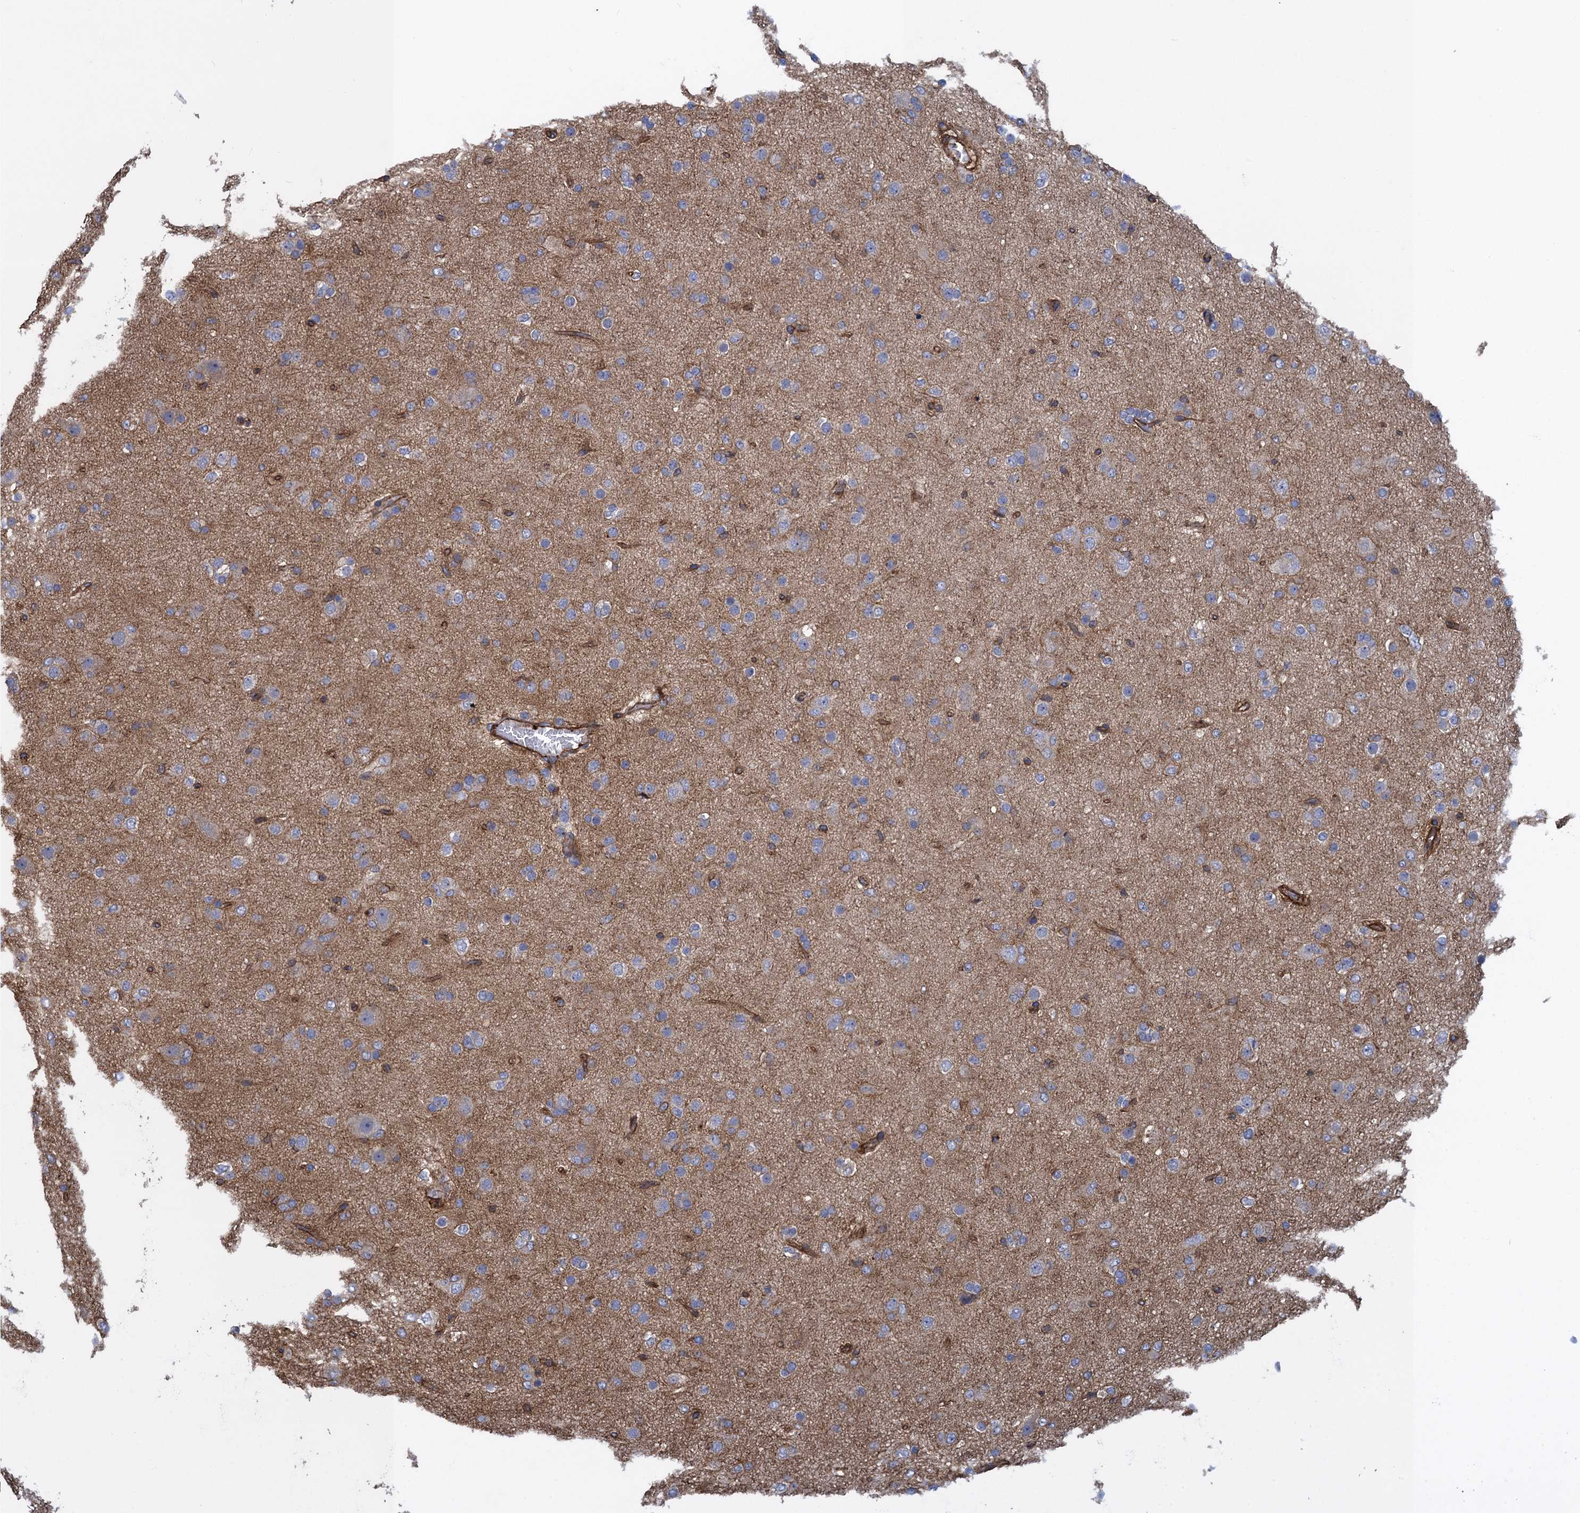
{"staining": {"intensity": "weak", "quantity": "<25%", "location": "cytoplasmic/membranous"}, "tissue": "glioma", "cell_type": "Tumor cells", "image_type": "cancer", "snomed": [{"axis": "morphology", "description": "Glioma, malignant, Low grade"}, {"axis": "topography", "description": "Brain"}], "caption": "An immunohistochemistry (IHC) histopathology image of malignant low-grade glioma is shown. There is no staining in tumor cells of malignant low-grade glioma.", "gene": "PROSER2", "patient": {"sex": "male", "age": 65}}